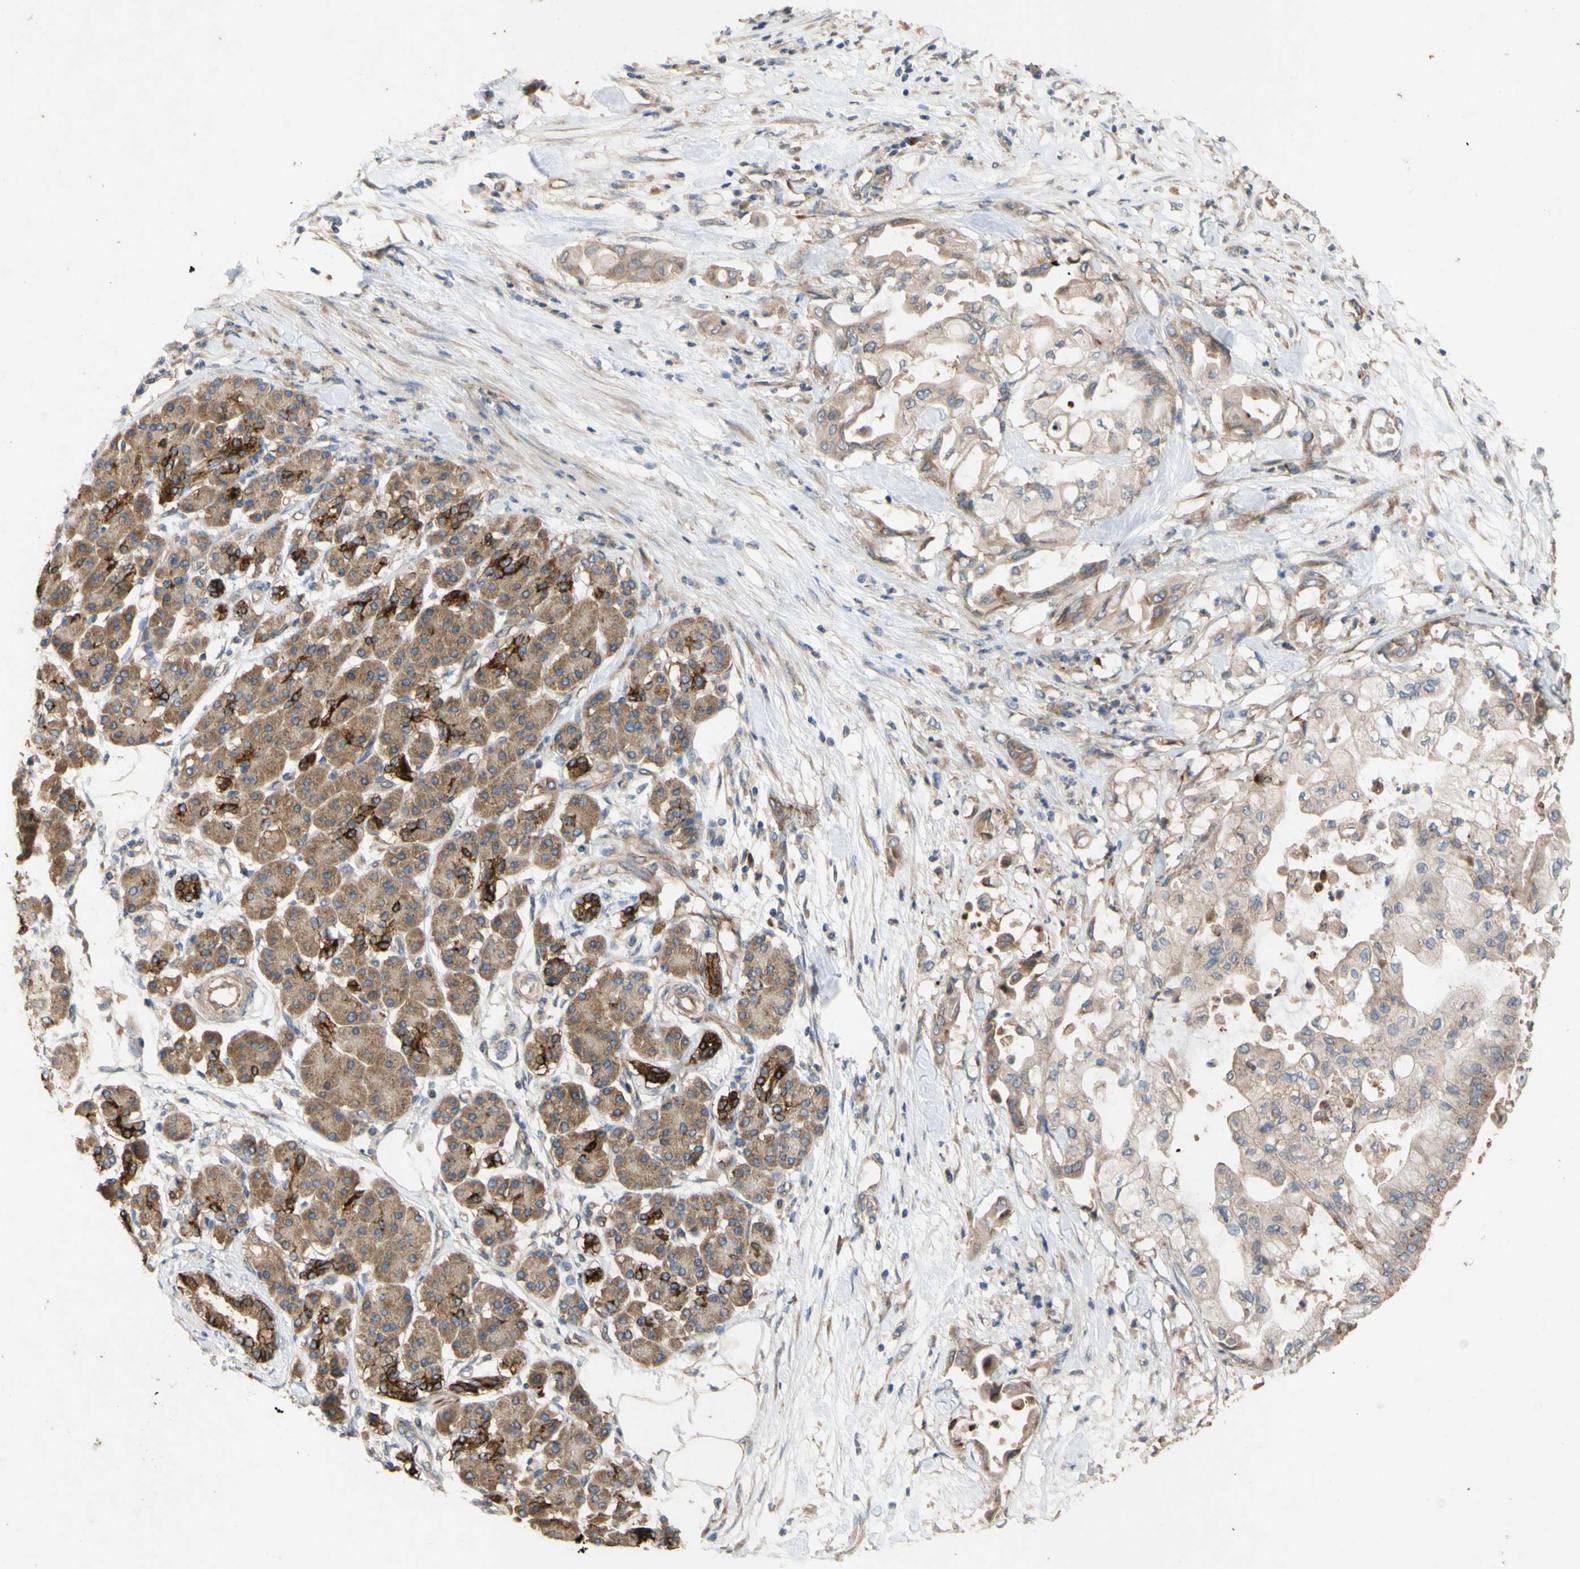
{"staining": {"intensity": "weak", "quantity": ">75%", "location": "cytoplasmic/membranous"}, "tissue": "pancreatic cancer", "cell_type": "Tumor cells", "image_type": "cancer", "snomed": [{"axis": "morphology", "description": "Adenocarcinoma, NOS"}, {"axis": "morphology", "description": "Adenocarcinoma, metastatic, NOS"}, {"axis": "topography", "description": "Lymph node"}, {"axis": "topography", "description": "Pancreas"}, {"axis": "topography", "description": "Duodenum"}], "caption": "IHC histopathology image of human metastatic adenocarcinoma (pancreatic) stained for a protein (brown), which reveals low levels of weak cytoplasmic/membranous staining in approximately >75% of tumor cells.", "gene": "EIF2S3", "patient": {"sex": "female", "age": 64}}